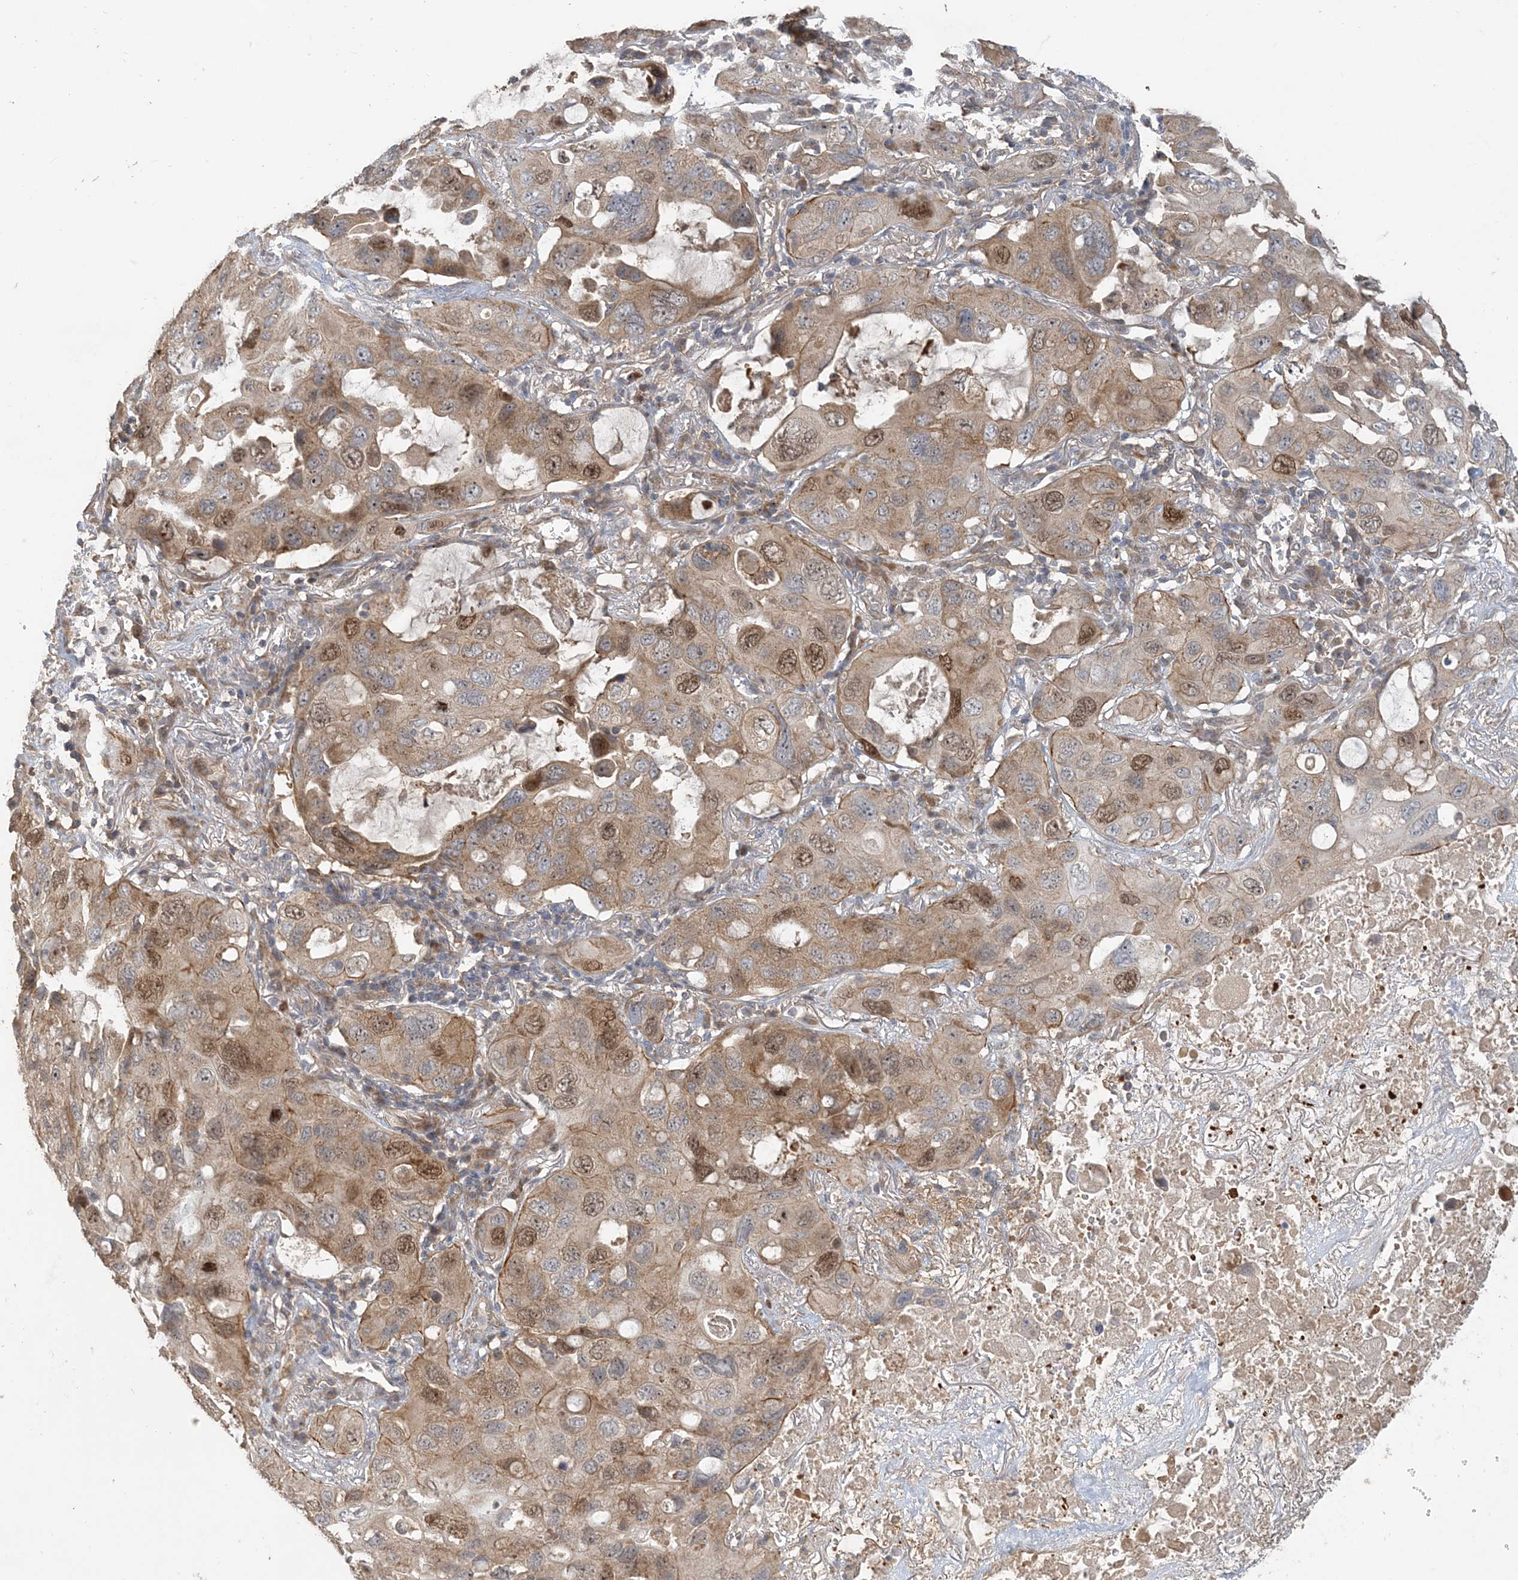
{"staining": {"intensity": "moderate", "quantity": ">75%", "location": "cytoplasmic/membranous,nuclear"}, "tissue": "lung cancer", "cell_type": "Tumor cells", "image_type": "cancer", "snomed": [{"axis": "morphology", "description": "Squamous cell carcinoma, NOS"}, {"axis": "topography", "description": "Lung"}], "caption": "Moderate cytoplasmic/membranous and nuclear protein expression is identified in approximately >75% of tumor cells in lung squamous cell carcinoma. Ihc stains the protein in brown and the nuclei are stained blue.", "gene": "TRAIP", "patient": {"sex": "female", "age": 73}}